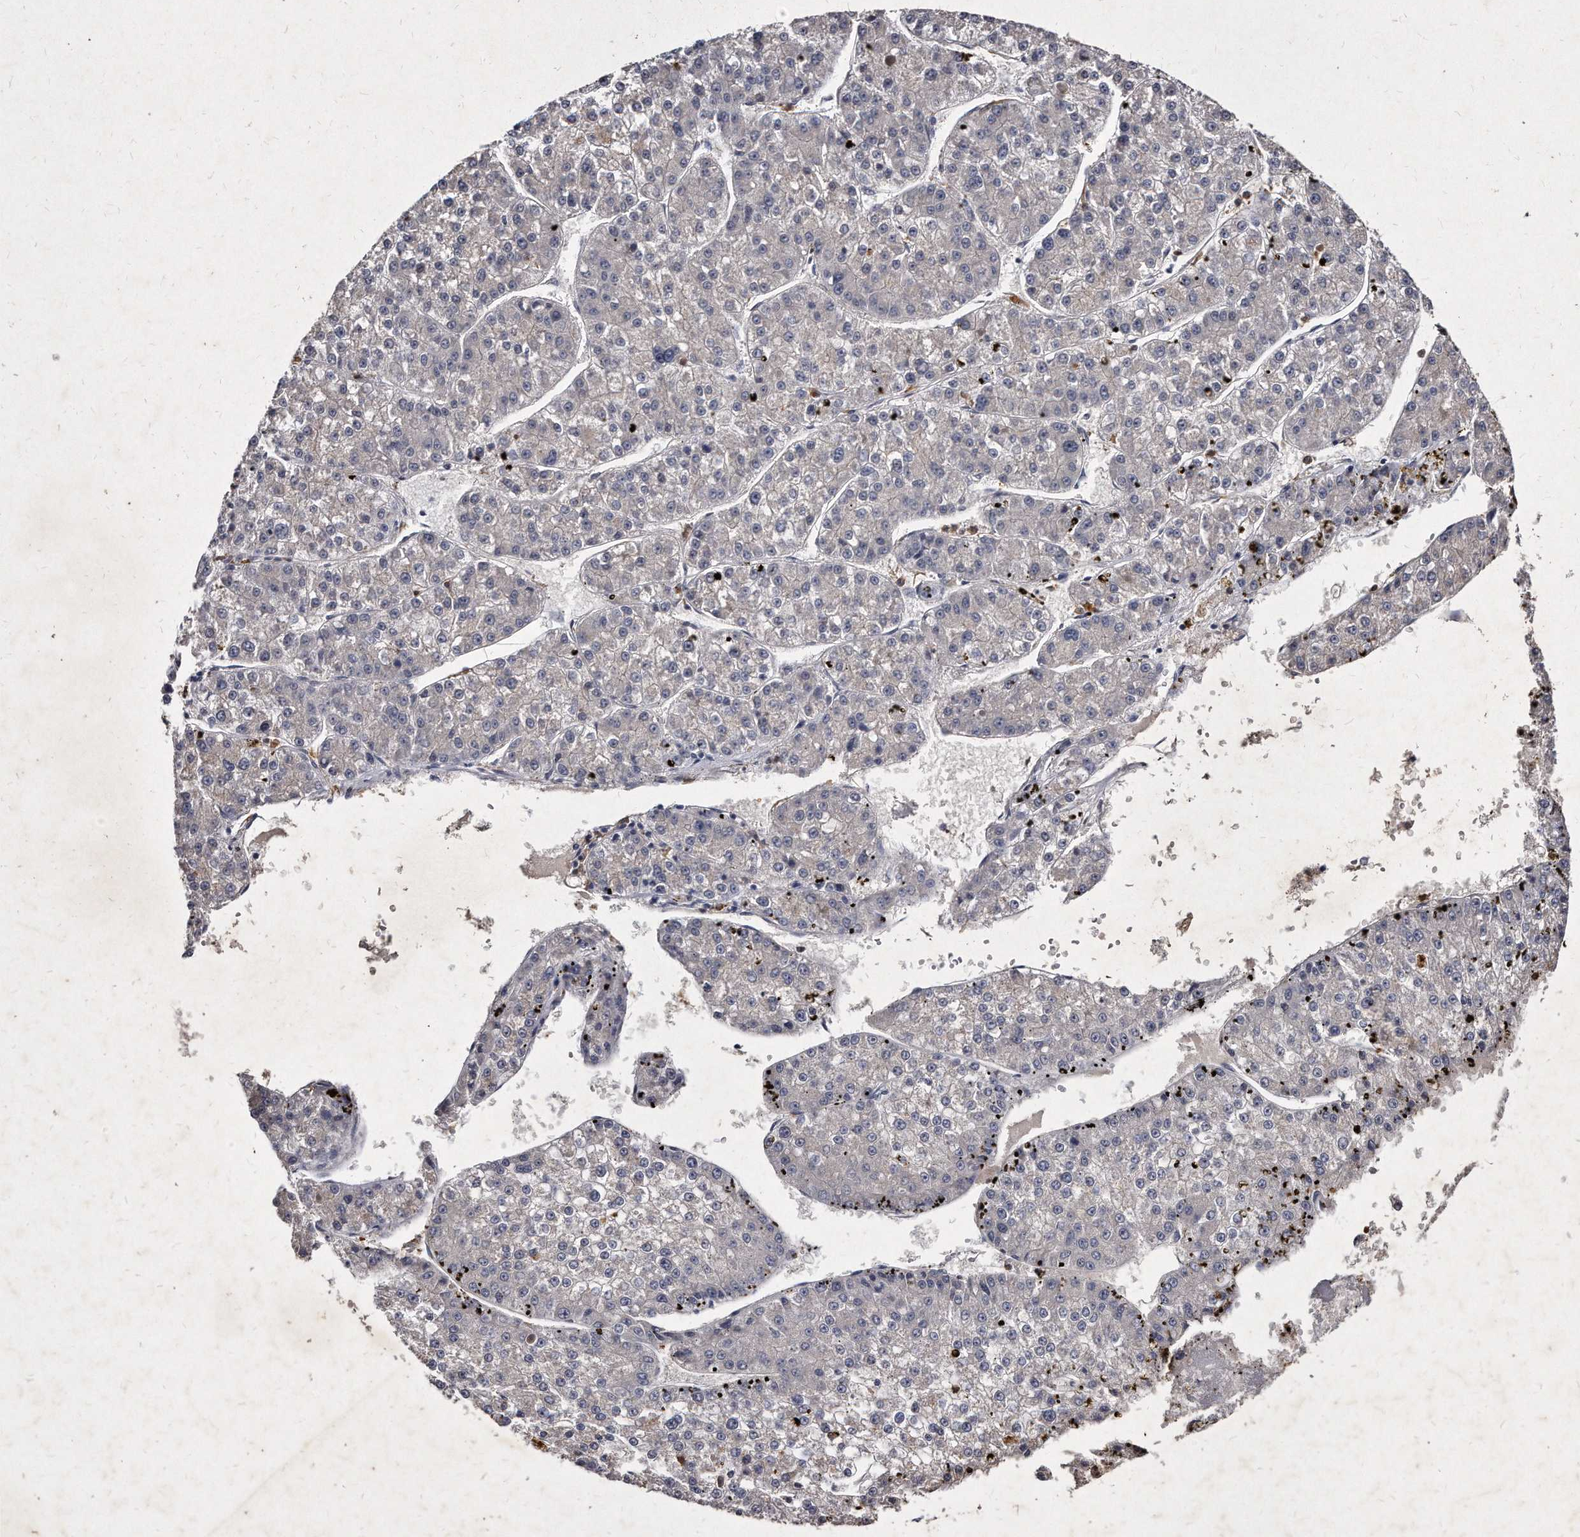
{"staining": {"intensity": "negative", "quantity": "none", "location": "none"}, "tissue": "liver cancer", "cell_type": "Tumor cells", "image_type": "cancer", "snomed": [{"axis": "morphology", "description": "Carcinoma, Hepatocellular, NOS"}, {"axis": "topography", "description": "Liver"}], "caption": "Tumor cells are negative for brown protein staining in liver cancer. (DAB immunohistochemistry with hematoxylin counter stain).", "gene": "KLHDC3", "patient": {"sex": "female", "age": 73}}